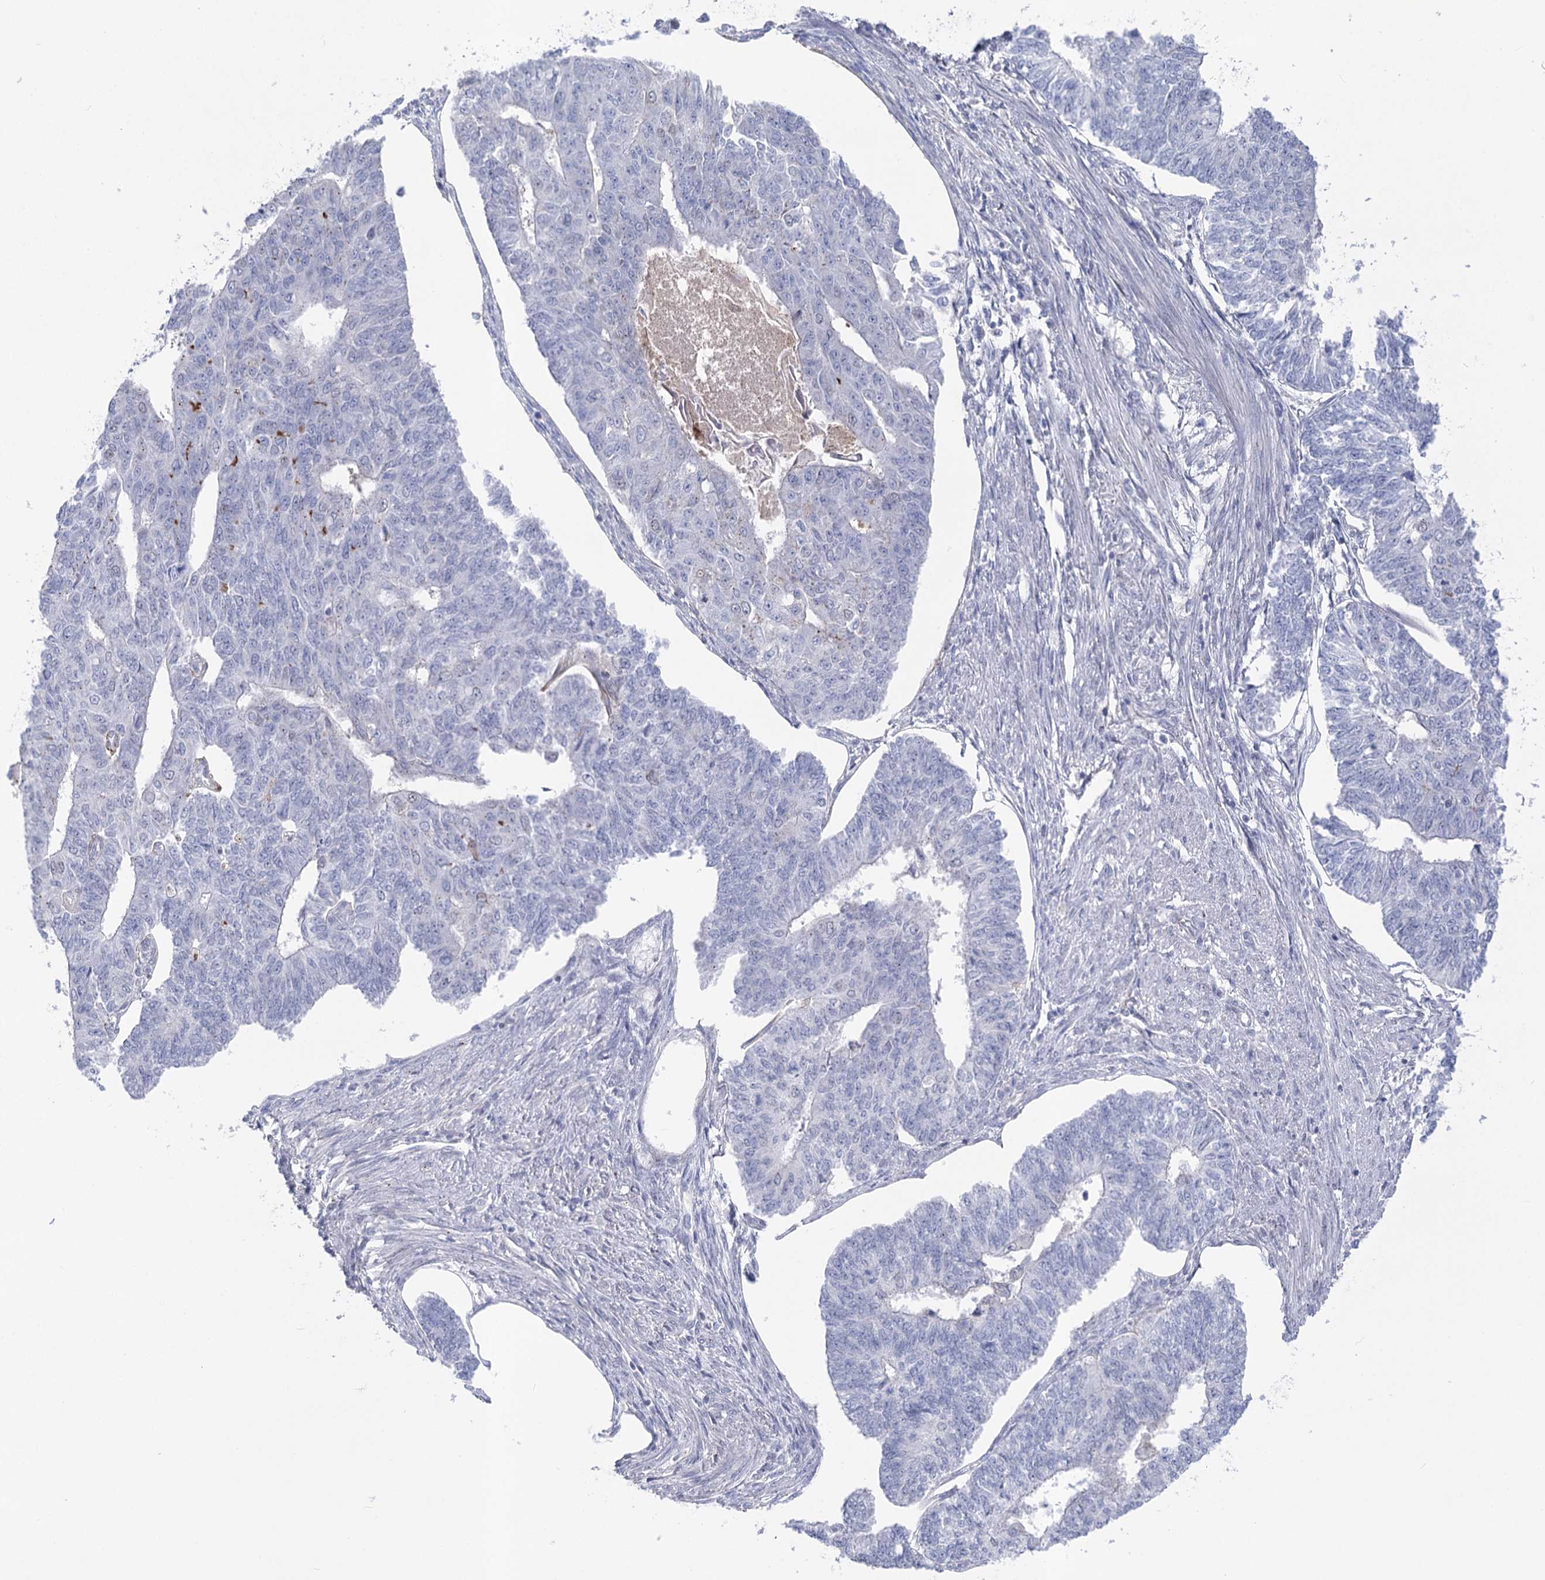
{"staining": {"intensity": "negative", "quantity": "none", "location": "none"}, "tissue": "endometrial cancer", "cell_type": "Tumor cells", "image_type": "cancer", "snomed": [{"axis": "morphology", "description": "Adenocarcinoma, NOS"}, {"axis": "topography", "description": "Endometrium"}], "caption": "Immunohistochemistry histopathology image of endometrial cancer stained for a protein (brown), which shows no staining in tumor cells.", "gene": "ATP10B", "patient": {"sex": "female", "age": 32}}